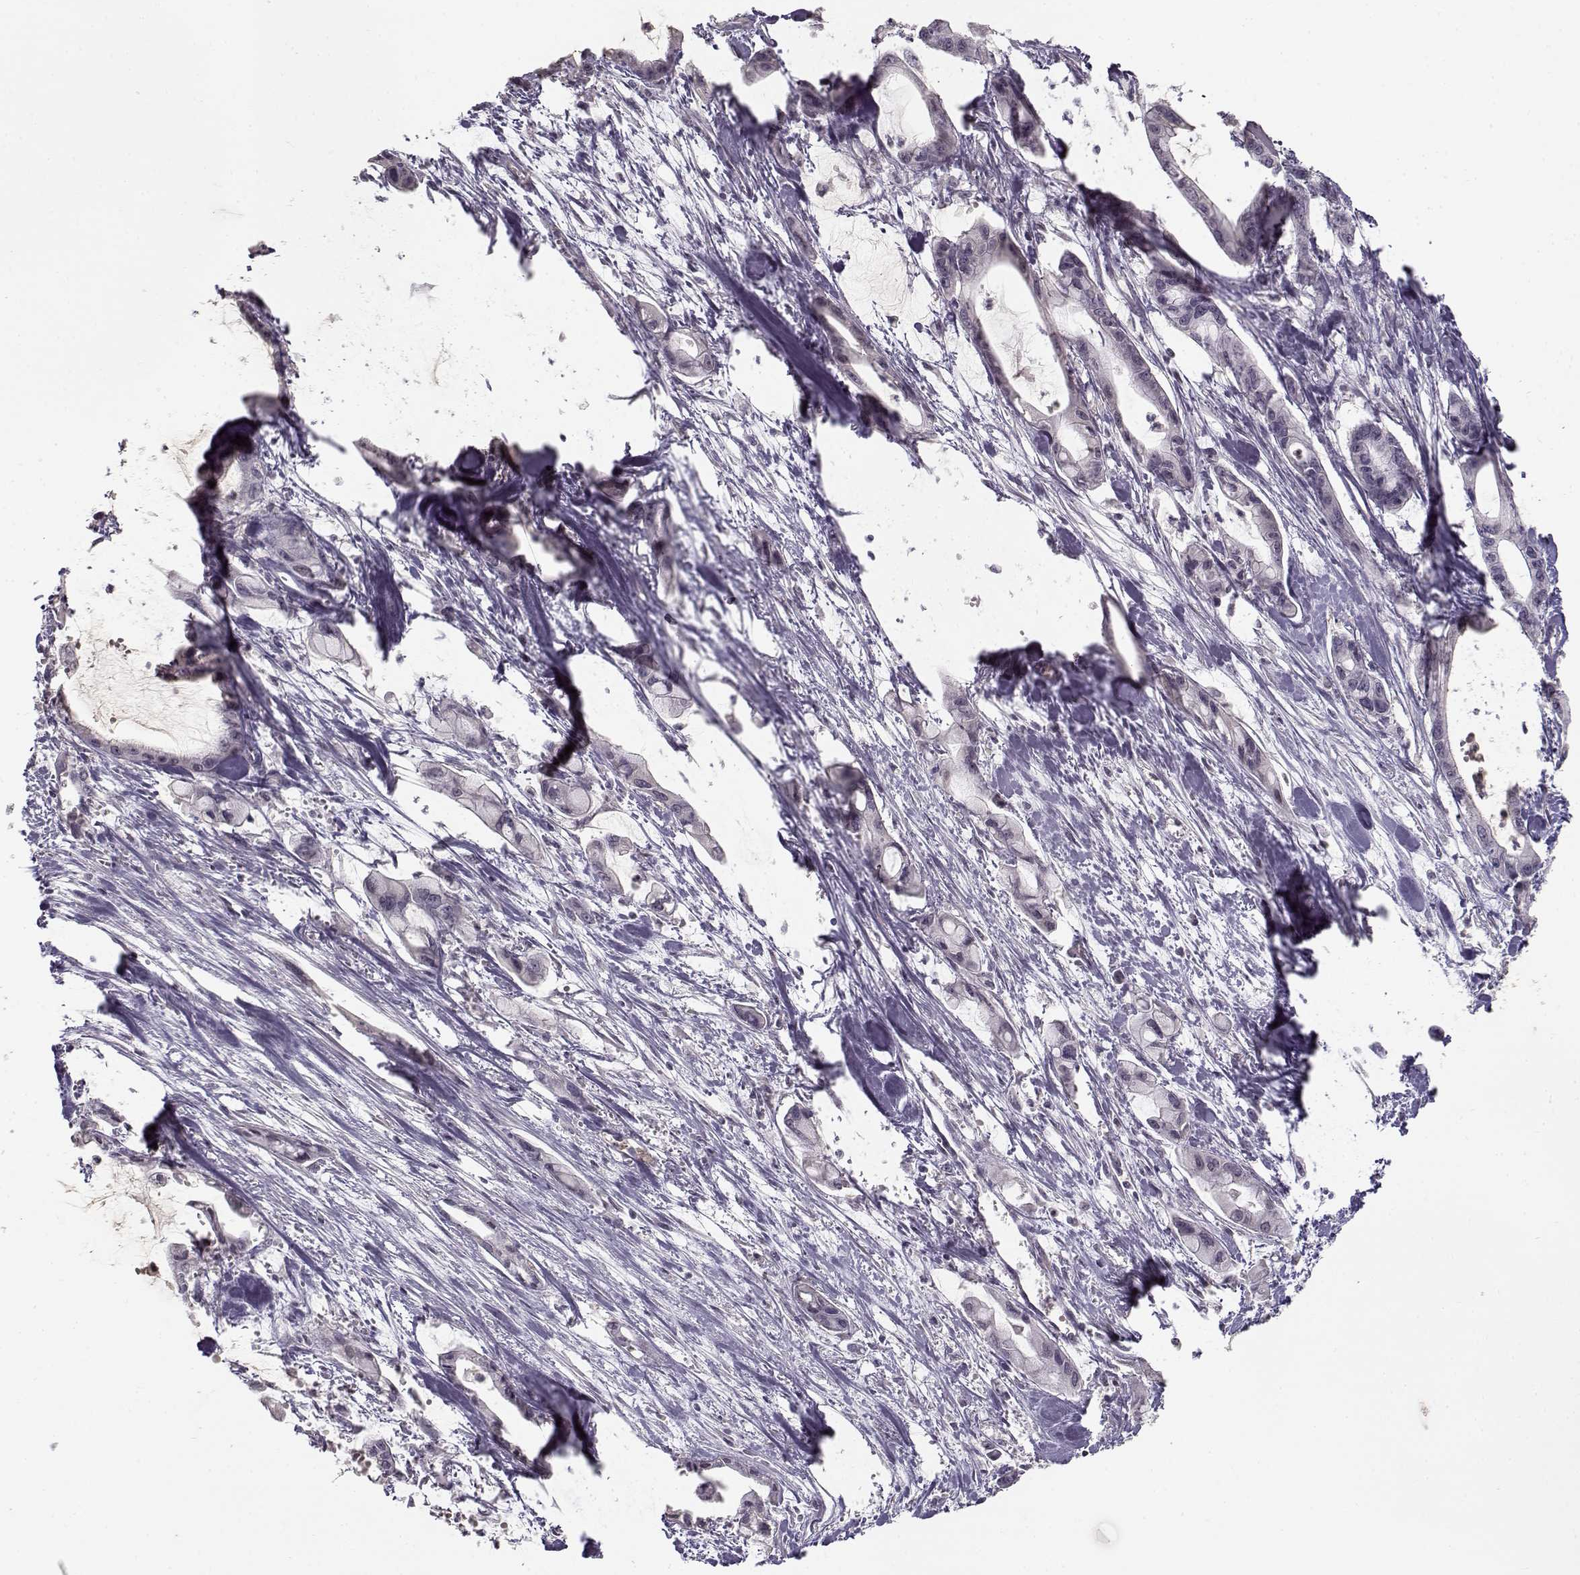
{"staining": {"intensity": "negative", "quantity": "none", "location": "none"}, "tissue": "pancreatic cancer", "cell_type": "Tumor cells", "image_type": "cancer", "snomed": [{"axis": "morphology", "description": "Adenocarcinoma, NOS"}, {"axis": "topography", "description": "Pancreas"}], "caption": "DAB immunohistochemical staining of adenocarcinoma (pancreatic) reveals no significant positivity in tumor cells.", "gene": "UROC1", "patient": {"sex": "male", "age": 48}}